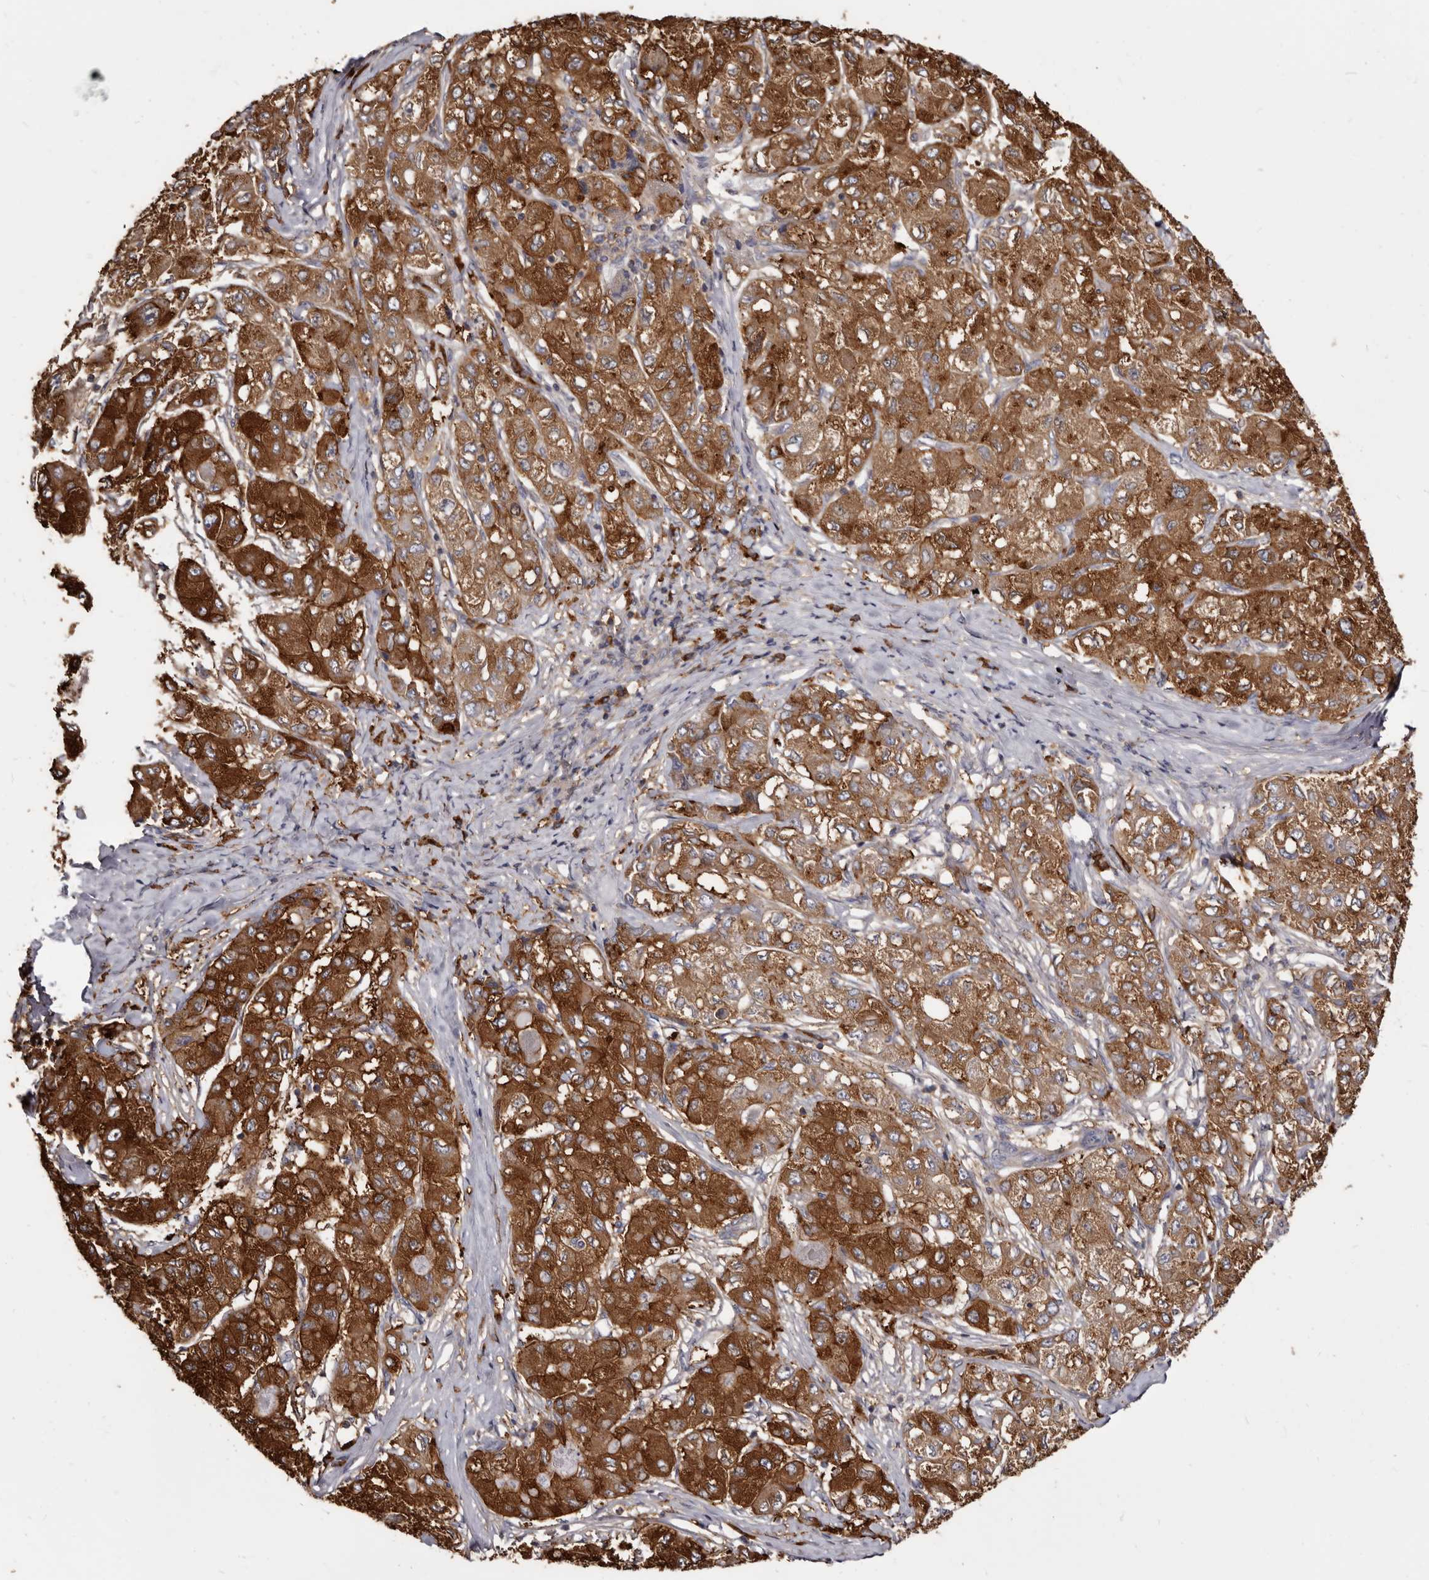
{"staining": {"intensity": "strong", "quantity": ">75%", "location": "cytoplasmic/membranous"}, "tissue": "liver cancer", "cell_type": "Tumor cells", "image_type": "cancer", "snomed": [{"axis": "morphology", "description": "Carcinoma, Hepatocellular, NOS"}, {"axis": "topography", "description": "Liver"}], "caption": "DAB immunohistochemical staining of liver hepatocellular carcinoma shows strong cytoplasmic/membranous protein staining in about >75% of tumor cells. The staining was performed using DAB, with brown indicating positive protein expression. Nuclei are stained blue with hematoxylin.", "gene": "TPD52", "patient": {"sex": "male", "age": 80}}